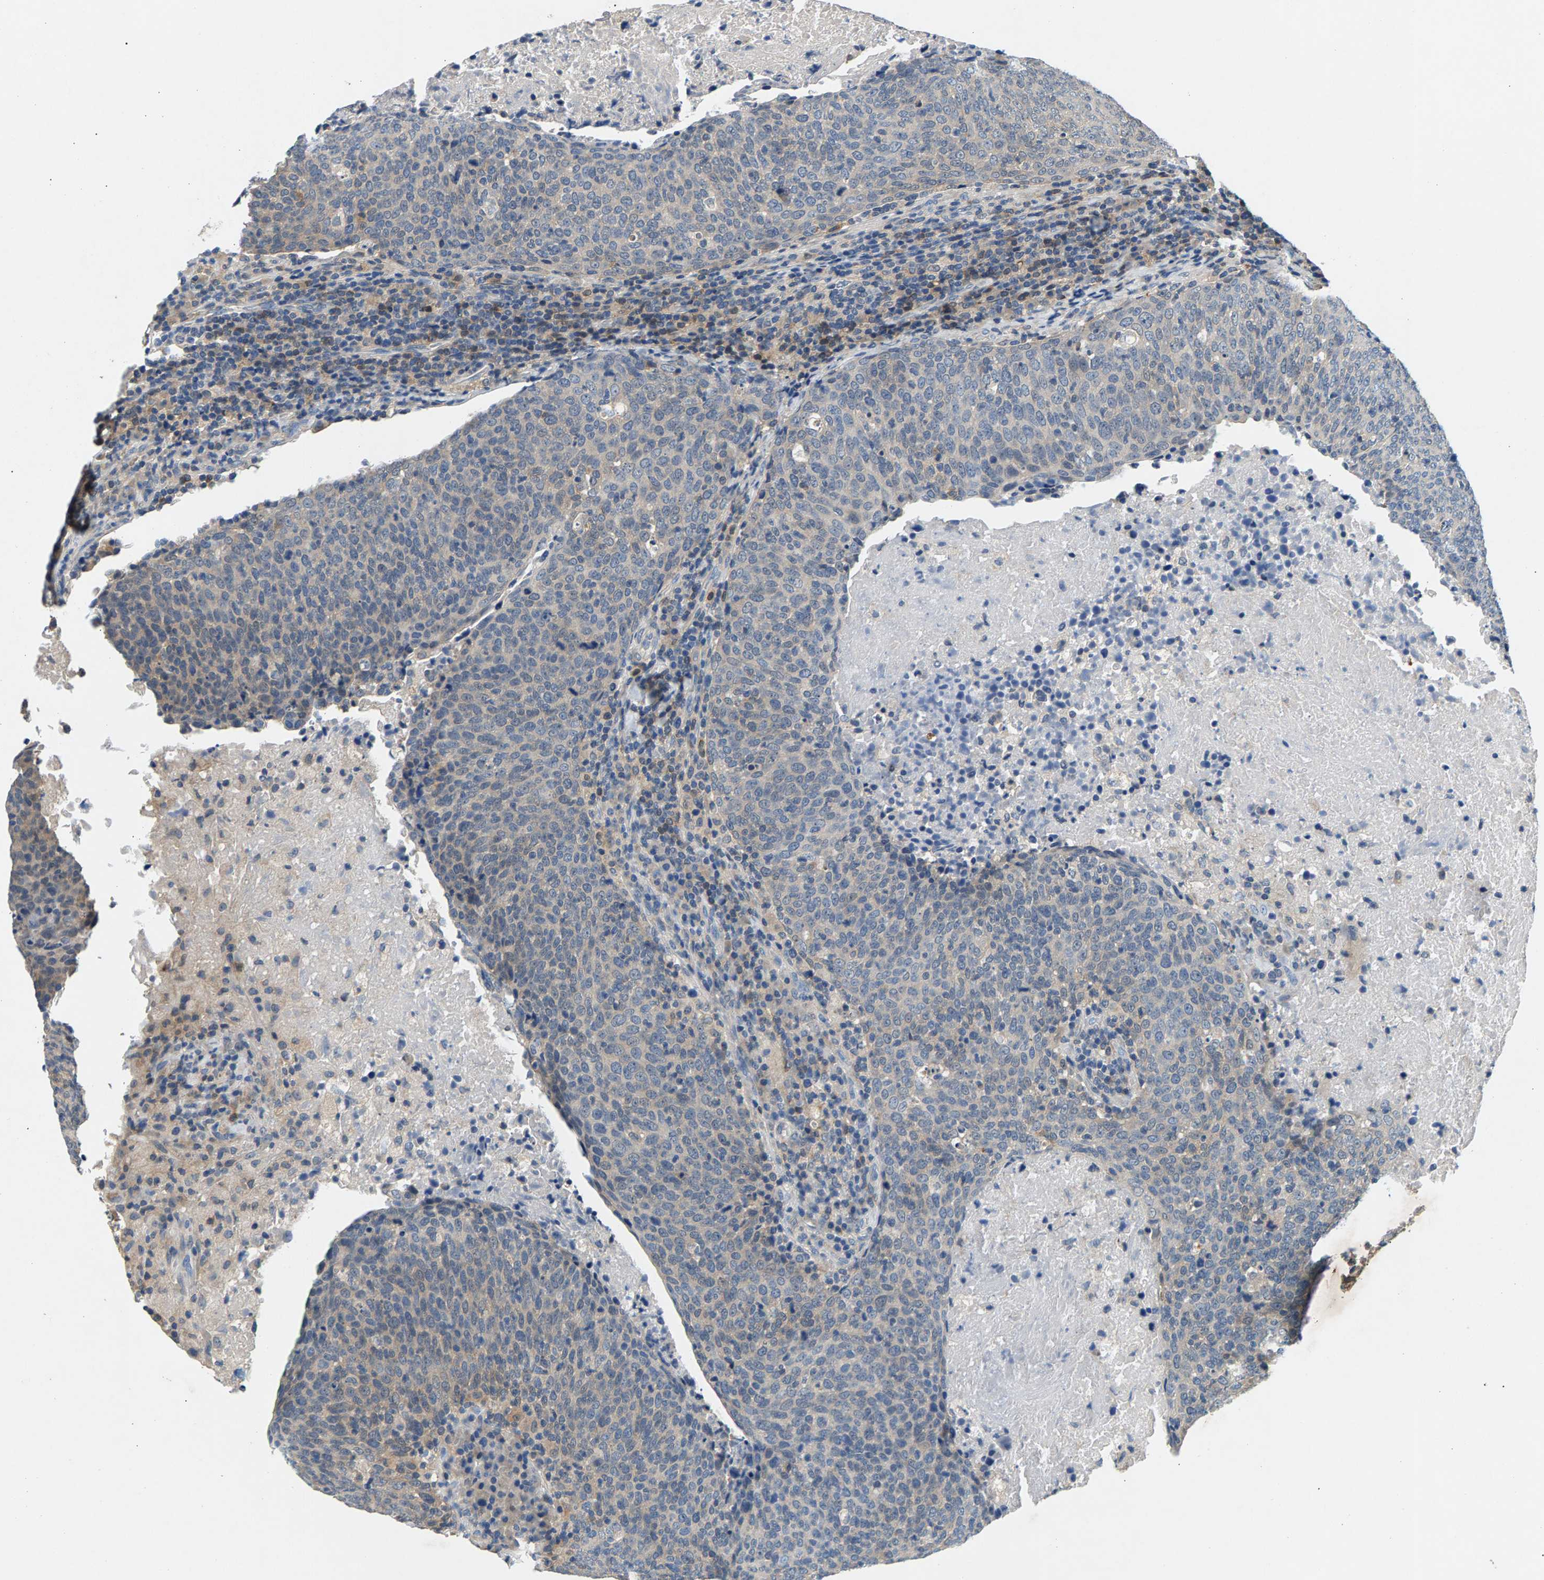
{"staining": {"intensity": "negative", "quantity": "none", "location": "none"}, "tissue": "head and neck cancer", "cell_type": "Tumor cells", "image_type": "cancer", "snomed": [{"axis": "morphology", "description": "Squamous cell carcinoma, NOS"}, {"axis": "morphology", "description": "Squamous cell carcinoma, metastatic, NOS"}, {"axis": "topography", "description": "Lymph node"}, {"axis": "topography", "description": "Head-Neck"}], "caption": "Head and neck cancer (squamous cell carcinoma) was stained to show a protein in brown. There is no significant positivity in tumor cells. (DAB (3,3'-diaminobenzidine) immunohistochemistry with hematoxylin counter stain).", "gene": "NT5C", "patient": {"sex": "male", "age": 62}}